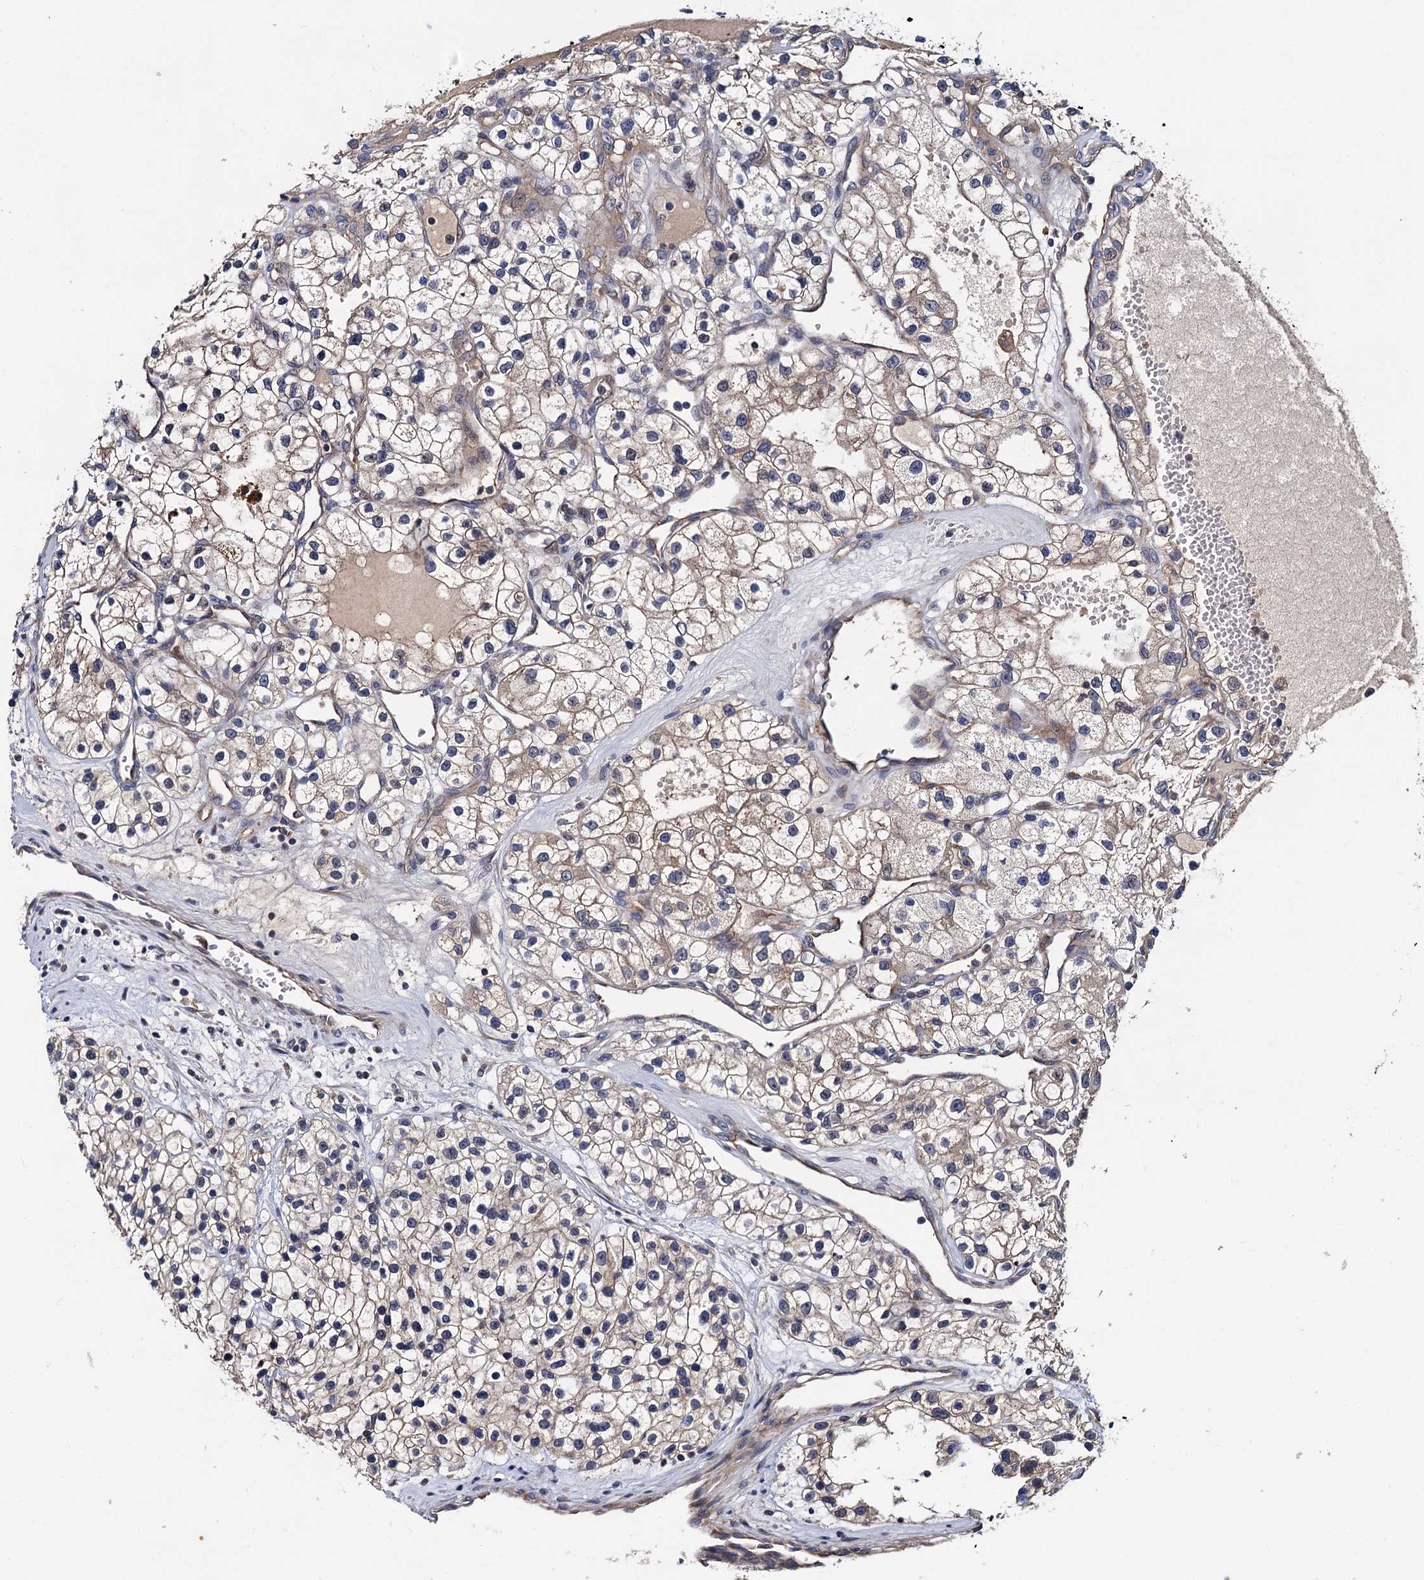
{"staining": {"intensity": "weak", "quantity": "25%-75%", "location": "cytoplasmic/membranous"}, "tissue": "renal cancer", "cell_type": "Tumor cells", "image_type": "cancer", "snomed": [{"axis": "morphology", "description": "Adenocarcinoma, NOS"}, {"axis": "topography", "description": "Kidney"}], "caption": "Renal cancer (adenocarcinoma) stained with IHC displays weak cytoplasmic/membranous staining in about 25%-75% of tumor cells.", "gene": "TRMT112", "patient": {"sex": "female", "age": 57}}